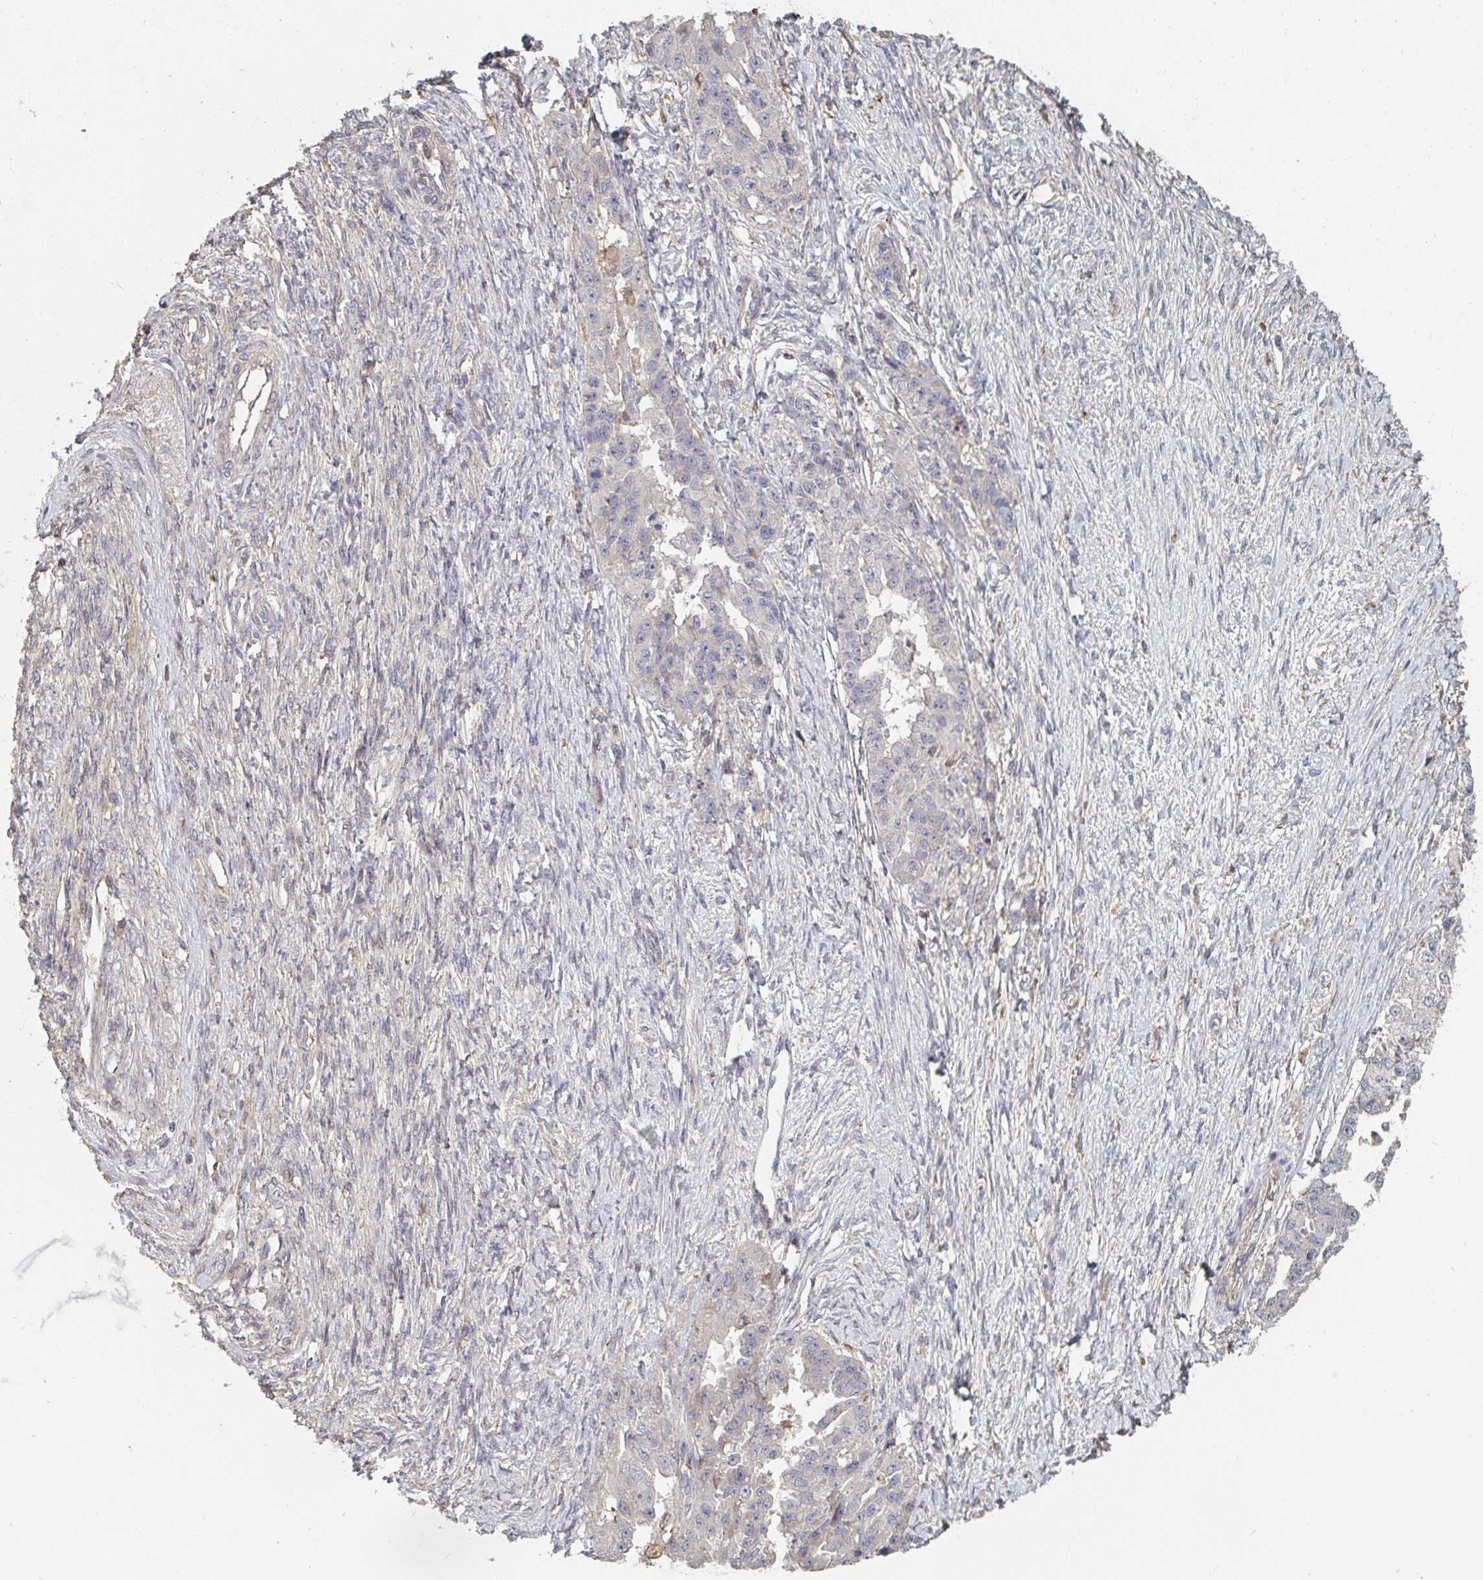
{"staining": {"intensity": "negative", "quantity": "none", "location": "none"}, "tissue": "ovarian cancer", "cell_type": "Tumor cells", "image_type": "cancer", "snomed": [{"axis": "morphology", "description": "Cystadenocarcinoma, serous, NOS"}, {"axis": "topography", "description": "Ovary"}], "caption": "Ovarian cancer (serous cystadenocarcinoma) was stained to show a protein in brown. There is no significant expression in tumor cells. (Stains: DAB immunohistochemistry (IHC) with hematoxylin counter stain, Microscopy: brightfield microscopy at high magnification).", "gene": "PTEN", "patient": {"sex": "female", "age": 58}}